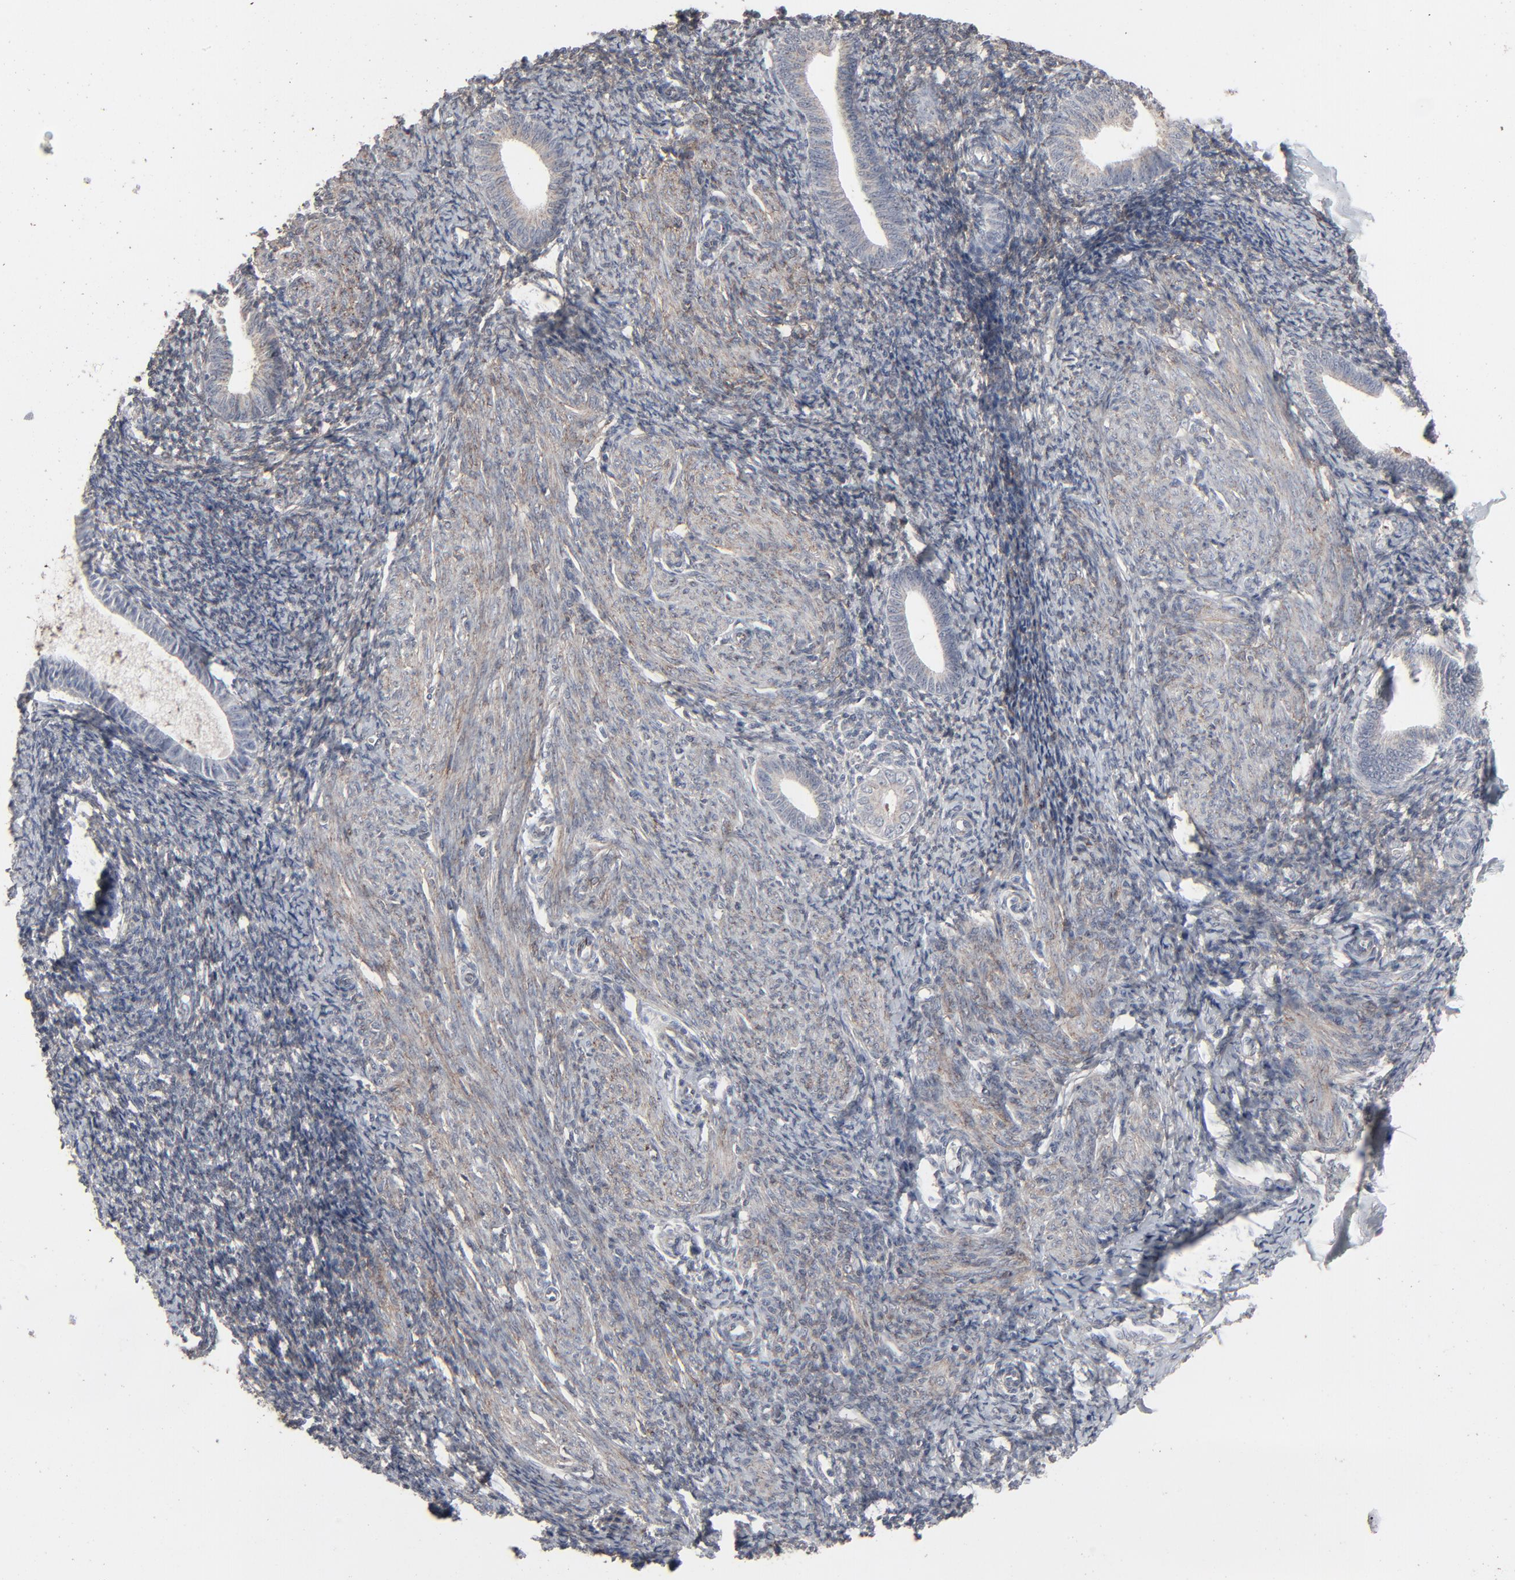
{"staining": {"intensity": "negative", "quantity": "none", "location": "none"}, "tissue": "endometrium", "cell_type": "Cells in endometrial stroma", "image_type": "normal", "snomed": [{"axis": "morphology", "description": "Normal tissue, NOS"}, {"axis": "topography", "description": "Endometrium"}], "caption": "This is an immunohistochemistry micrograph of normal human endometrium. There is no positivity in cells in endometrial stroma.", "gene": "JAM3", "patient": {"sex": "female", "age": 57}}